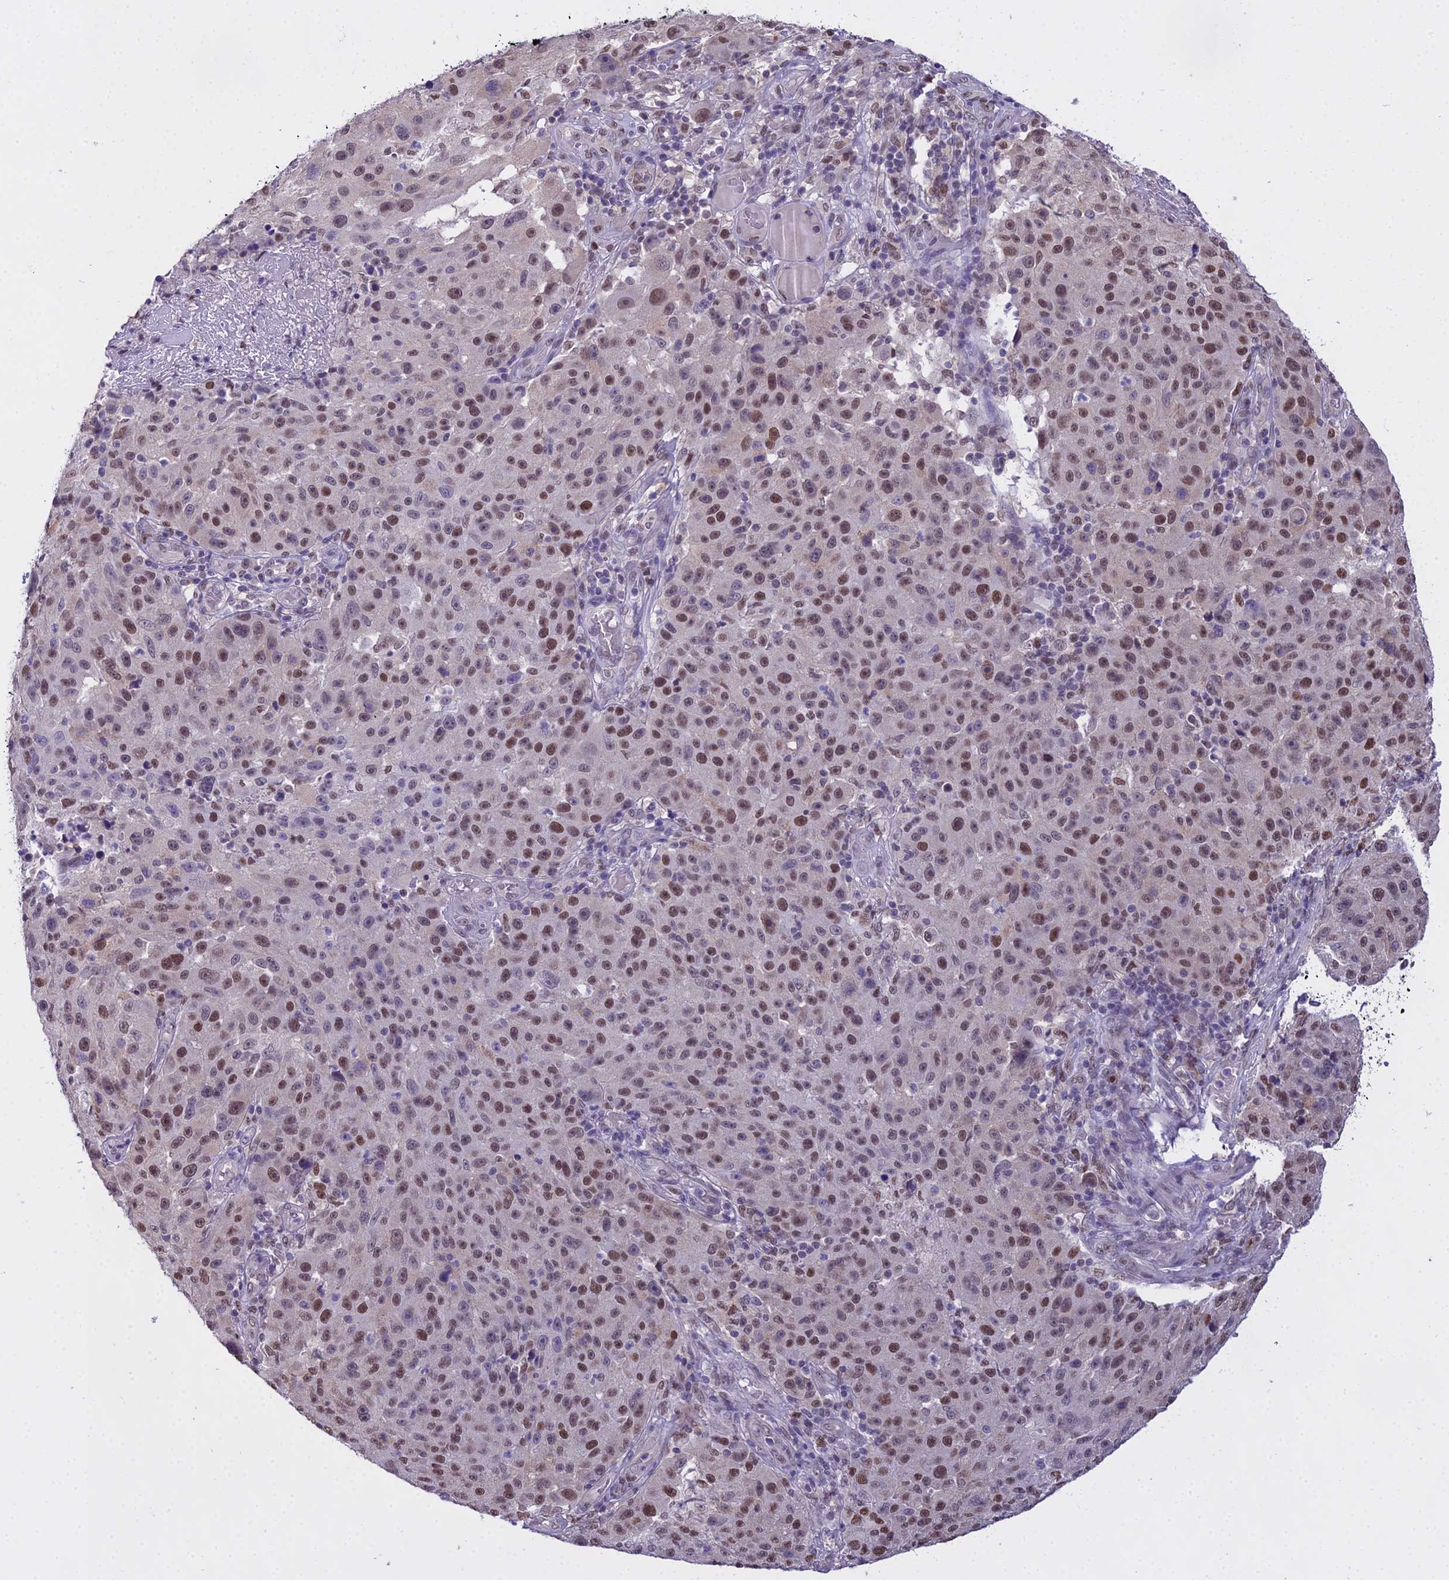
{"staining": {"intensity": "moderate", "quantity": "25%-75%", "location": "nuclear"}, "tissue": "melanoma", "cell_type": "Tumor cells", "image_type": "cancer", "snomed": [{"axis": "morphology", "description": "Malignant melanoma, NOS"}, {"axis": "topography", "description": "Skin"}], "caption": "This is an image of immunohistochemistry (IHC) staining of malignant melanoma, which shows moderate expression in the nuclear of tumor cells.", "gene": "MAT2A", "patient": {"sex": "male", "age": 53}}